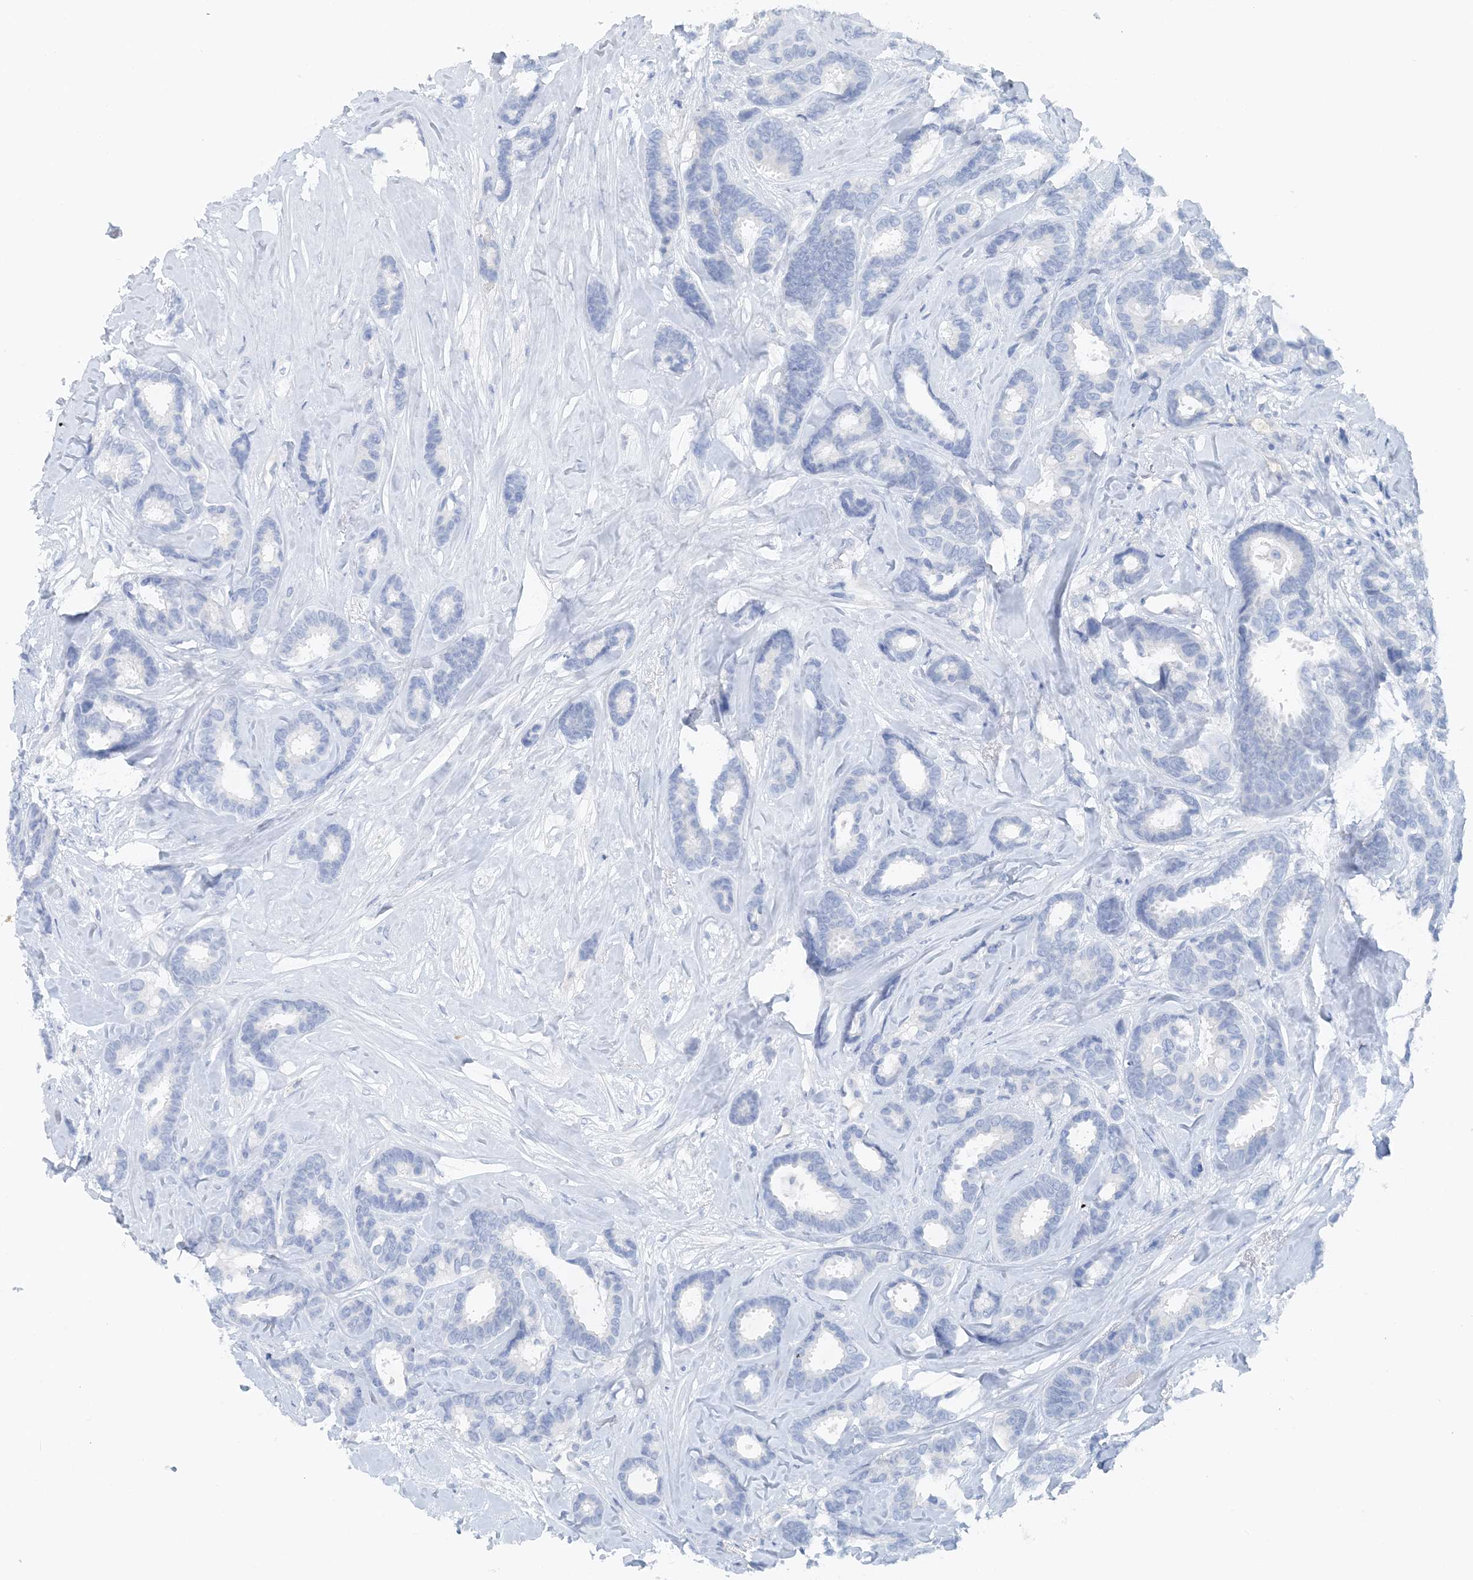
{"staining": {"intensity": "negative", "quantity": "none", "location": "none"}, "tissue": "breast cancer", "cell_type": "Tumor cells", "image_type": "cancer", "snomed": [{"axis": "morphology", "description": "Duct carcinoma"}, {"axis": "topography", "description": "Breast"}], "caption": "This is an IHC micrograph of human breast intraductal carcinoma. There is no positivity in tumor cells.", "gene": "CTRL", "patient": {"sex": "female", "age": 87}}